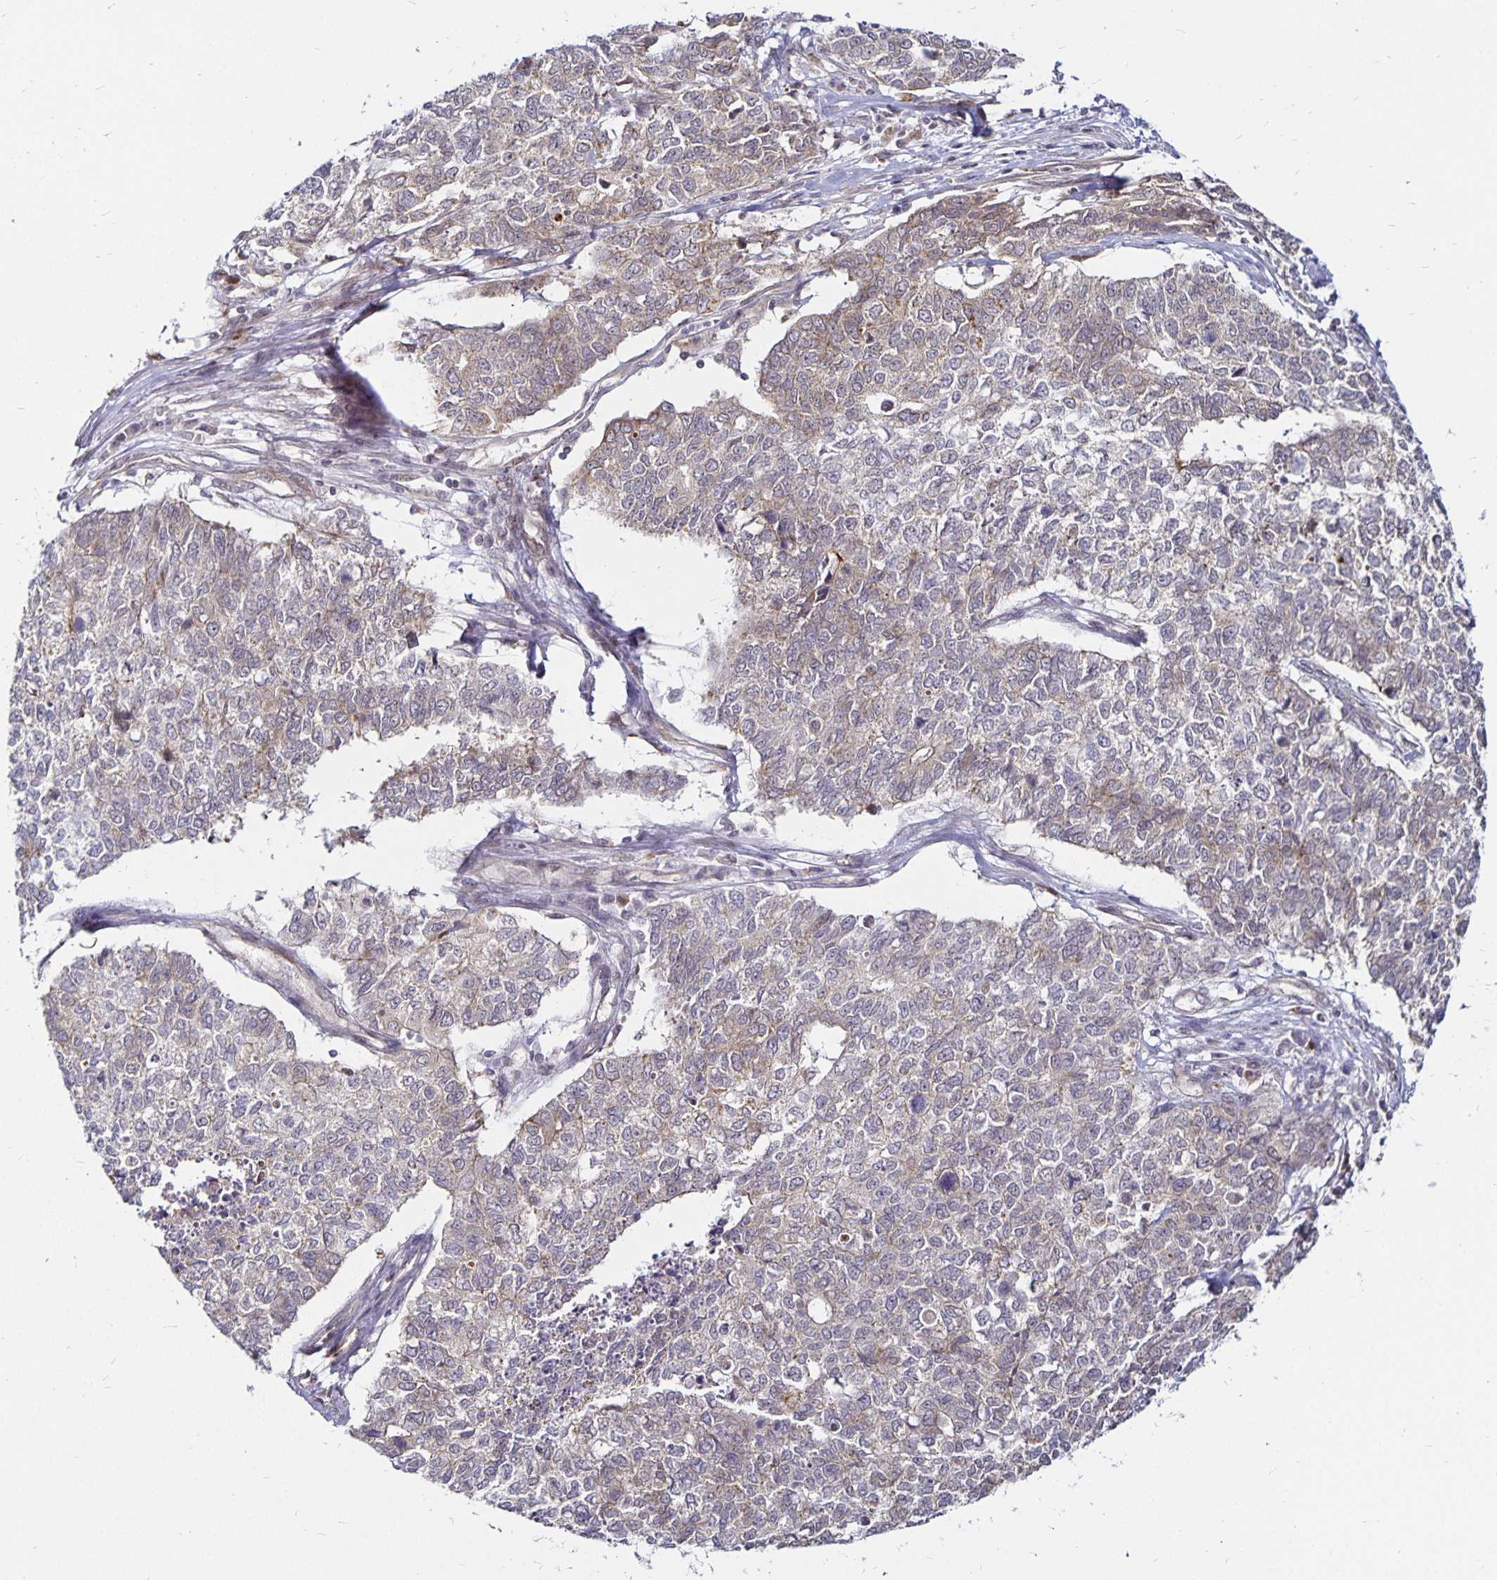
{"staining": {"intensity": "weak", "quantity": "<25%", "location": "cytoplasmic/membranous"}, "tissue": "cervical cancer", "cell_type": "Tumor cells", "image_type": "cancer", "snomed": [{"axis": "morphology", "description": "Adenocarcinoma, NOS"}, {"axis": "topography", "description": "Cervix"}], "caption": "Immunohistochemistry (IHC) photomicrograph of cervical adenocarcinoma stained for a protein (brown), which displays no staining in tumor cells.", "gene": "CYP27A1", "patient": {"sex": "female", "age": 63}}